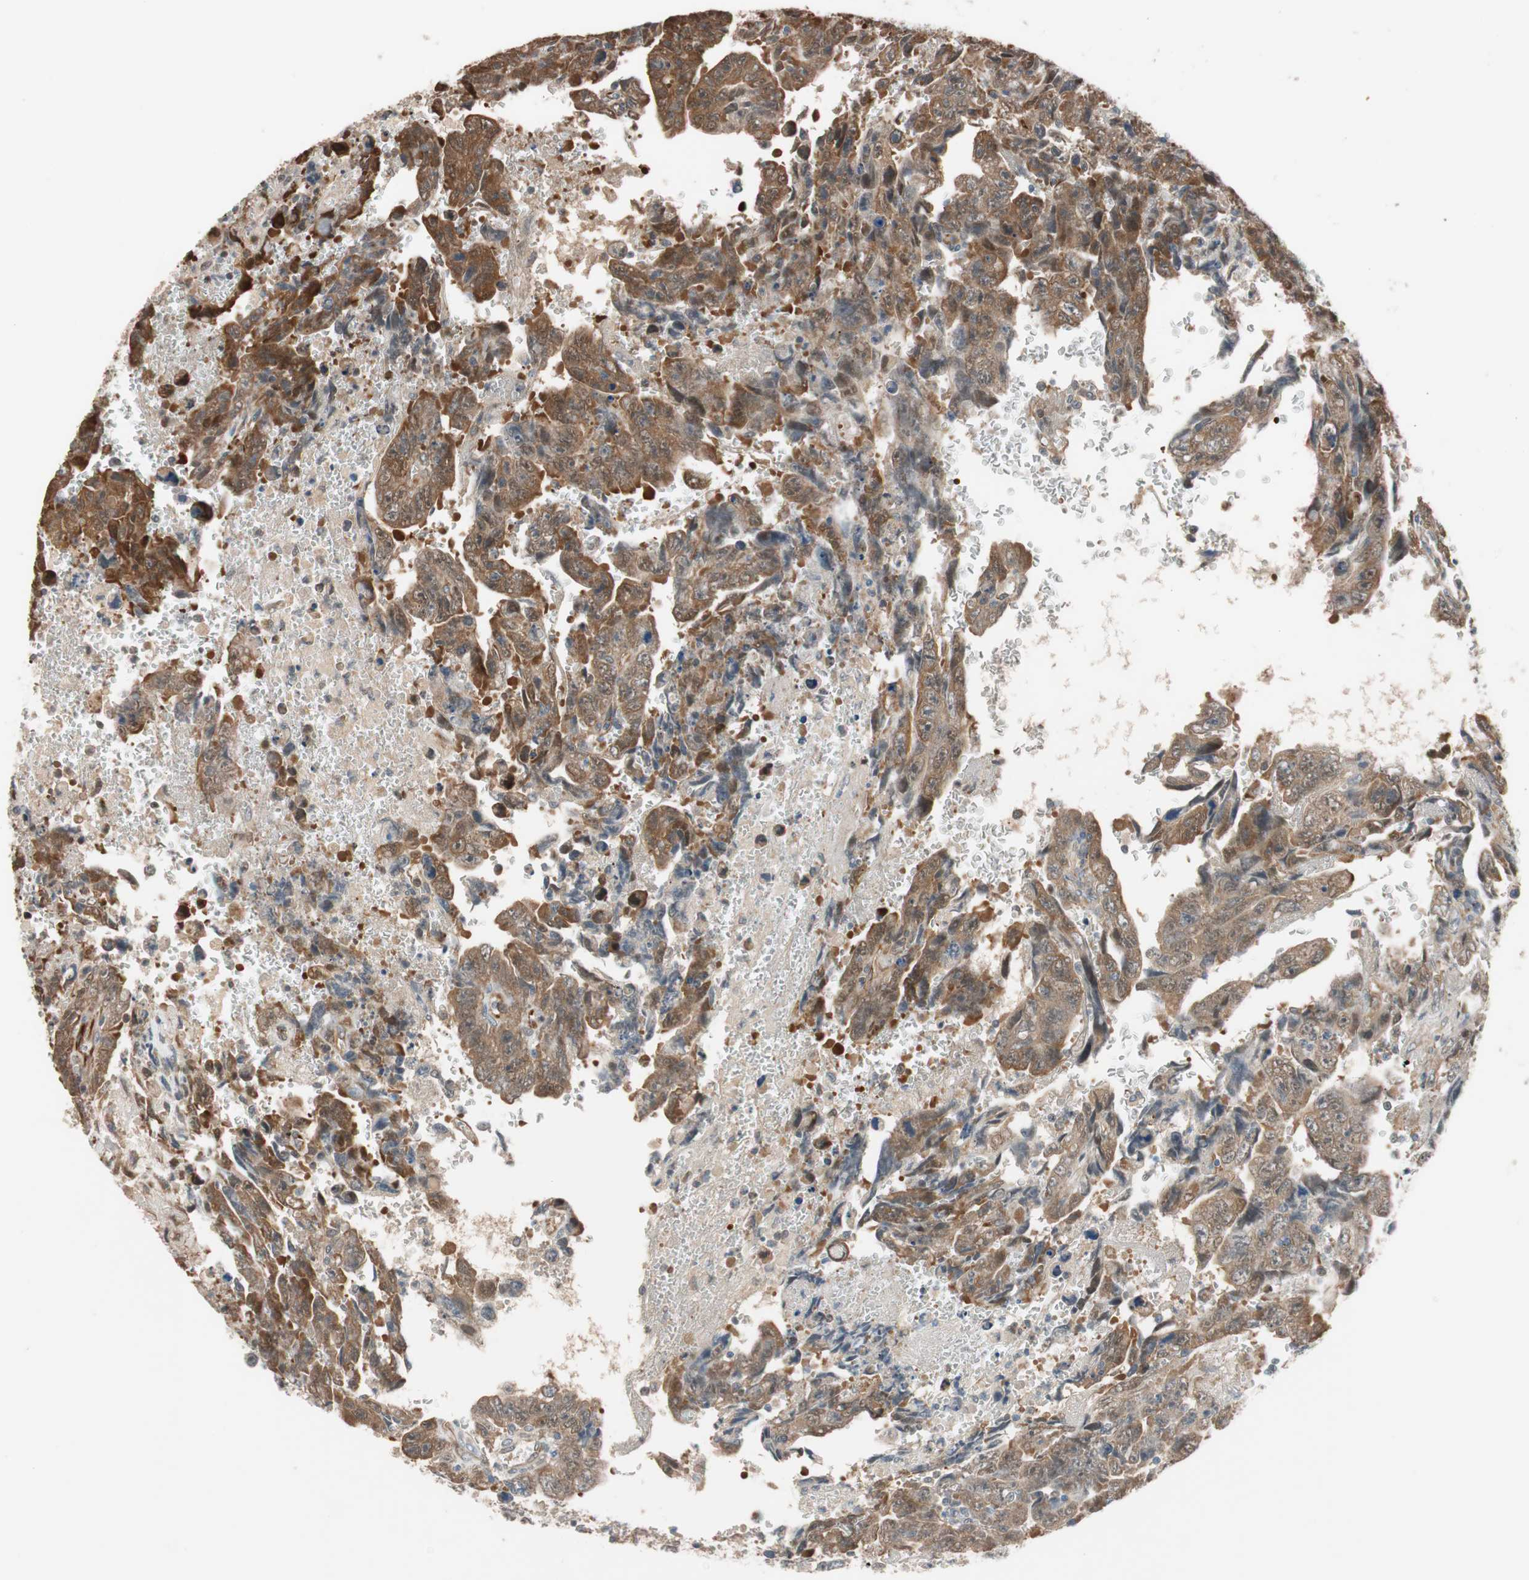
{"staining": {"intensity": "moderate", "quantity": ">75%", "location": "cytoplasmic/membranous"}, "tissue": "testis cancer", "cell_type": "Tumor cells", "image_type": "cancer", "snomed": [{"axis": "morphology", "description": "Carcinoma, Embryonal, NOS"}, {"axis": "topography", "description": "Testis"}], "caption": "Protein expression analysis of testis cancer (embryonal carcinoma) displays moderate cytoplasmic/membranous expression in approximately >75% of tumor cells. The staining was performed using DAB (3,3'-diaminobenzidine), with brown indicating positive protein expression. Nuclei are stained blue with hematoxylin.", "gene": "PIK3R3", "patient": {"sex": "male", "age": 28}}